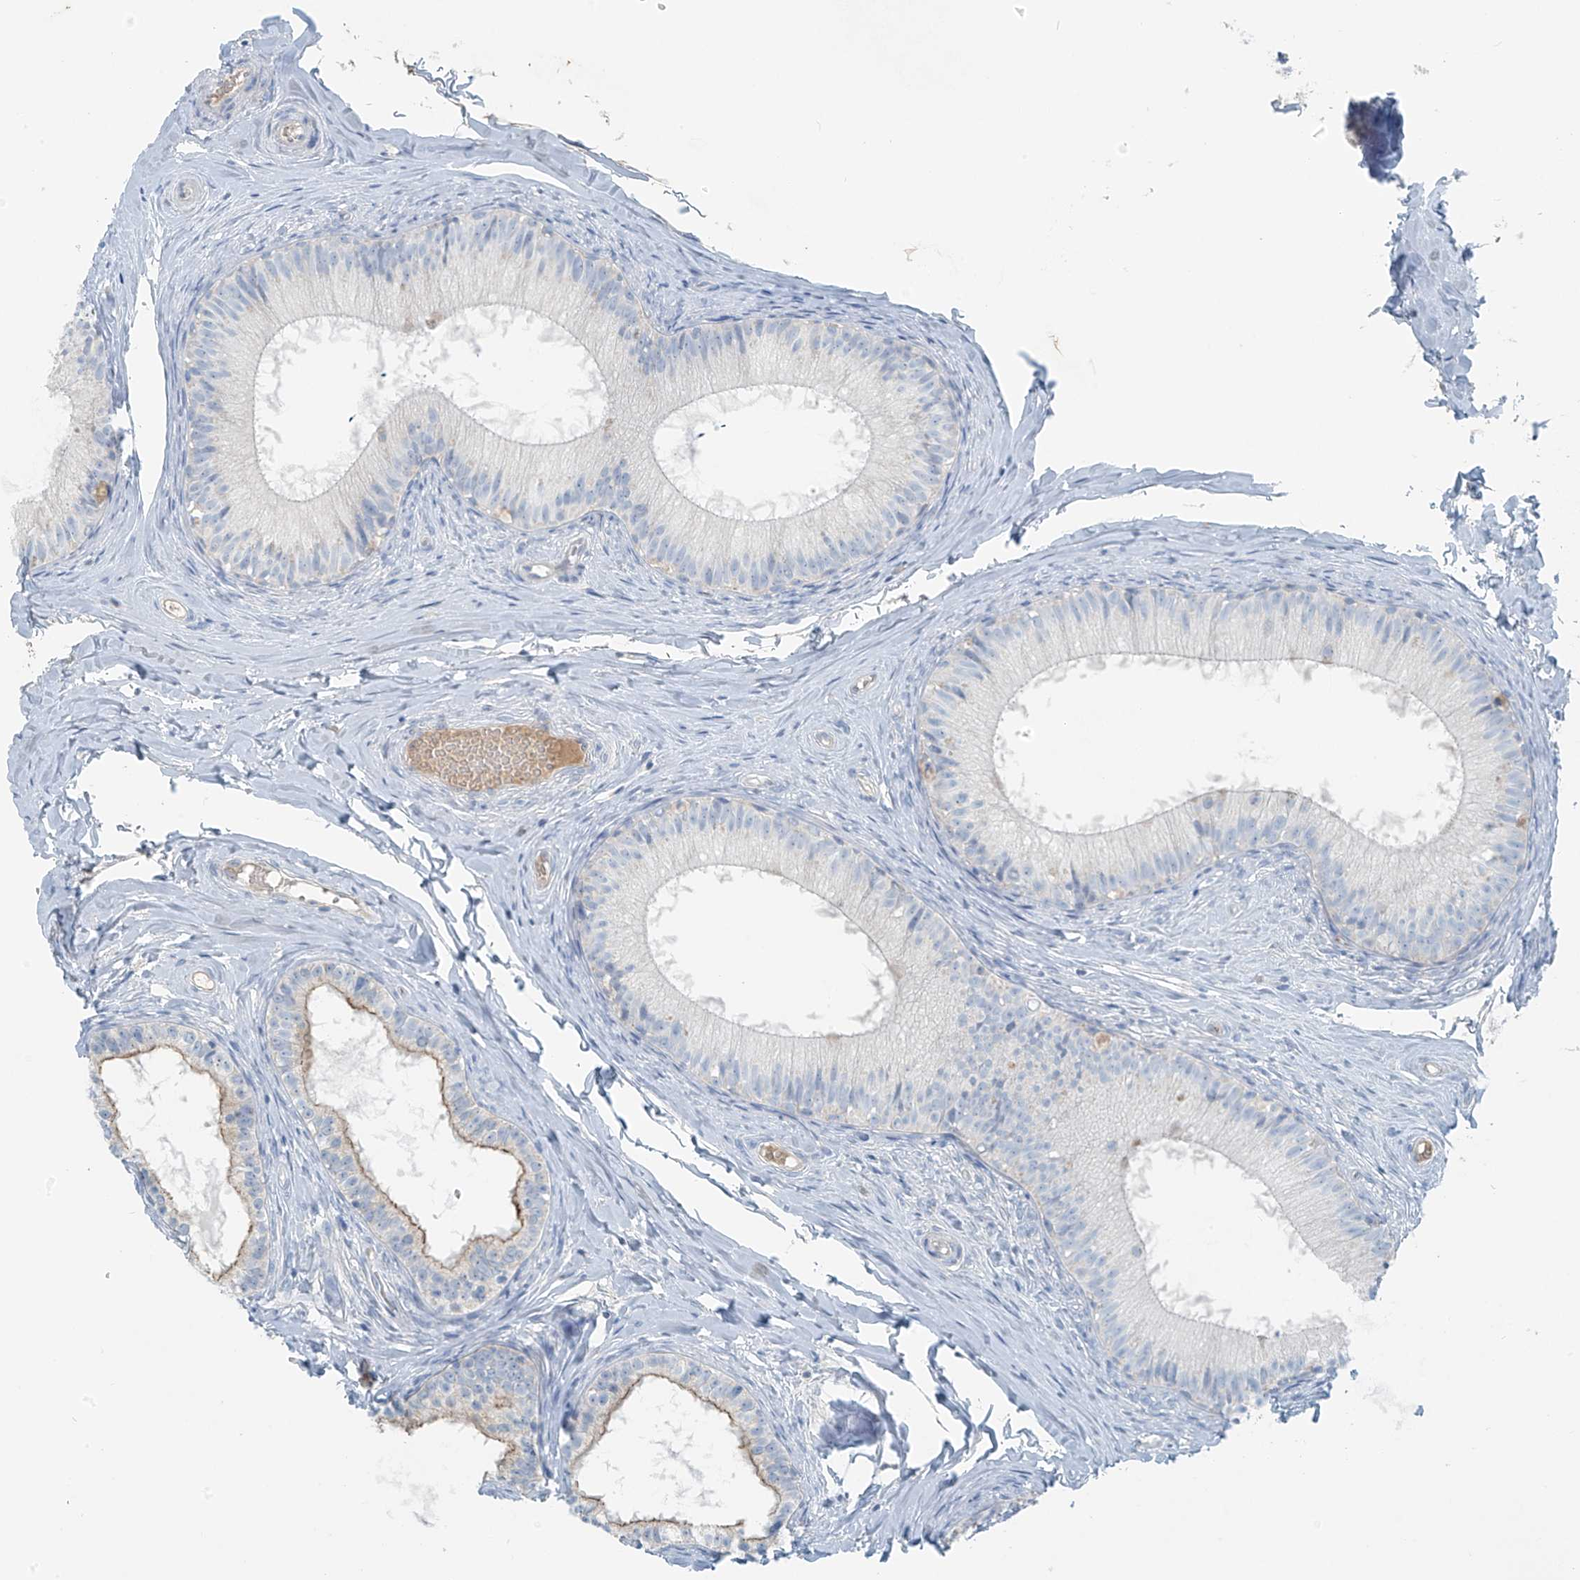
{"staining": {"intensity": "negative", "quantity": "none", "location": "none"}, "tissue": "epididymis", "cell_type": "Glandular cells", "image_type": "normal", "snomed": [{"axis": "morphology", "description": "Normal tissue, NOS"}, {"axis": "topography", "description": "Epididymis"}], "caption": "High magnification brightfield microscopy of benign epididymis stained with DAB (3,3'-diaminobenzidine) (brown) and counterstained with hematoxylin (blue): glandular cells show no significant expression.", "gene": "FAM131C", "patient": {"sex": "male", "age": 34}}